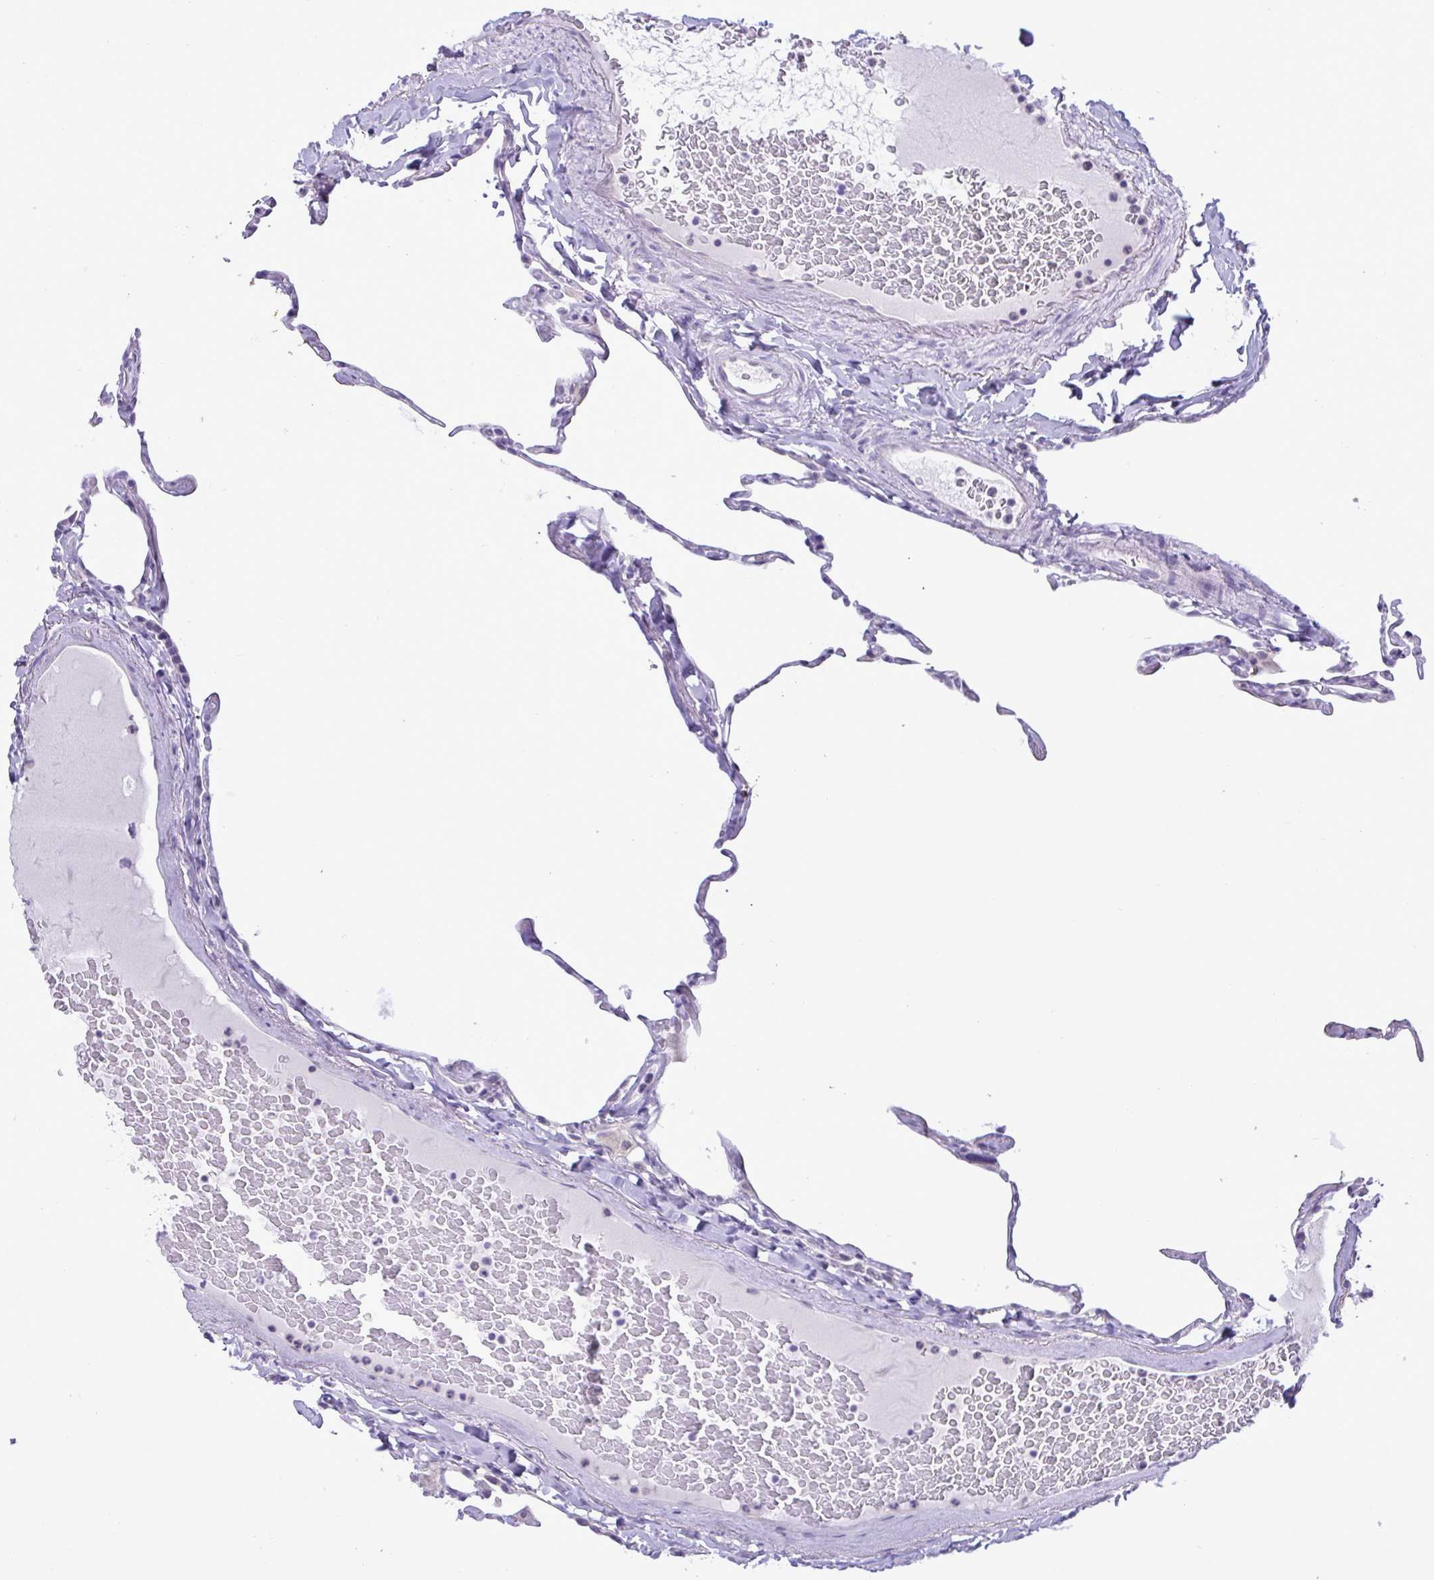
{"staining": {"intensity": "negative", "quantity": "none", "location": "none"}, "tissue": "lung", "cell_type": "Alveolar cells", "image_type": "normal", "snomed": [{"axis": "morphology", "description": "Normal tissue, NOS"}, {"axis": "topography", "description": "Lung"}], "caption": "This is a micrograph of IHC staining of benign lung, which shows no positivity in alveolar cells.", "gene": "C4orf33", "patient": {"sex": "male", "age": 65}}